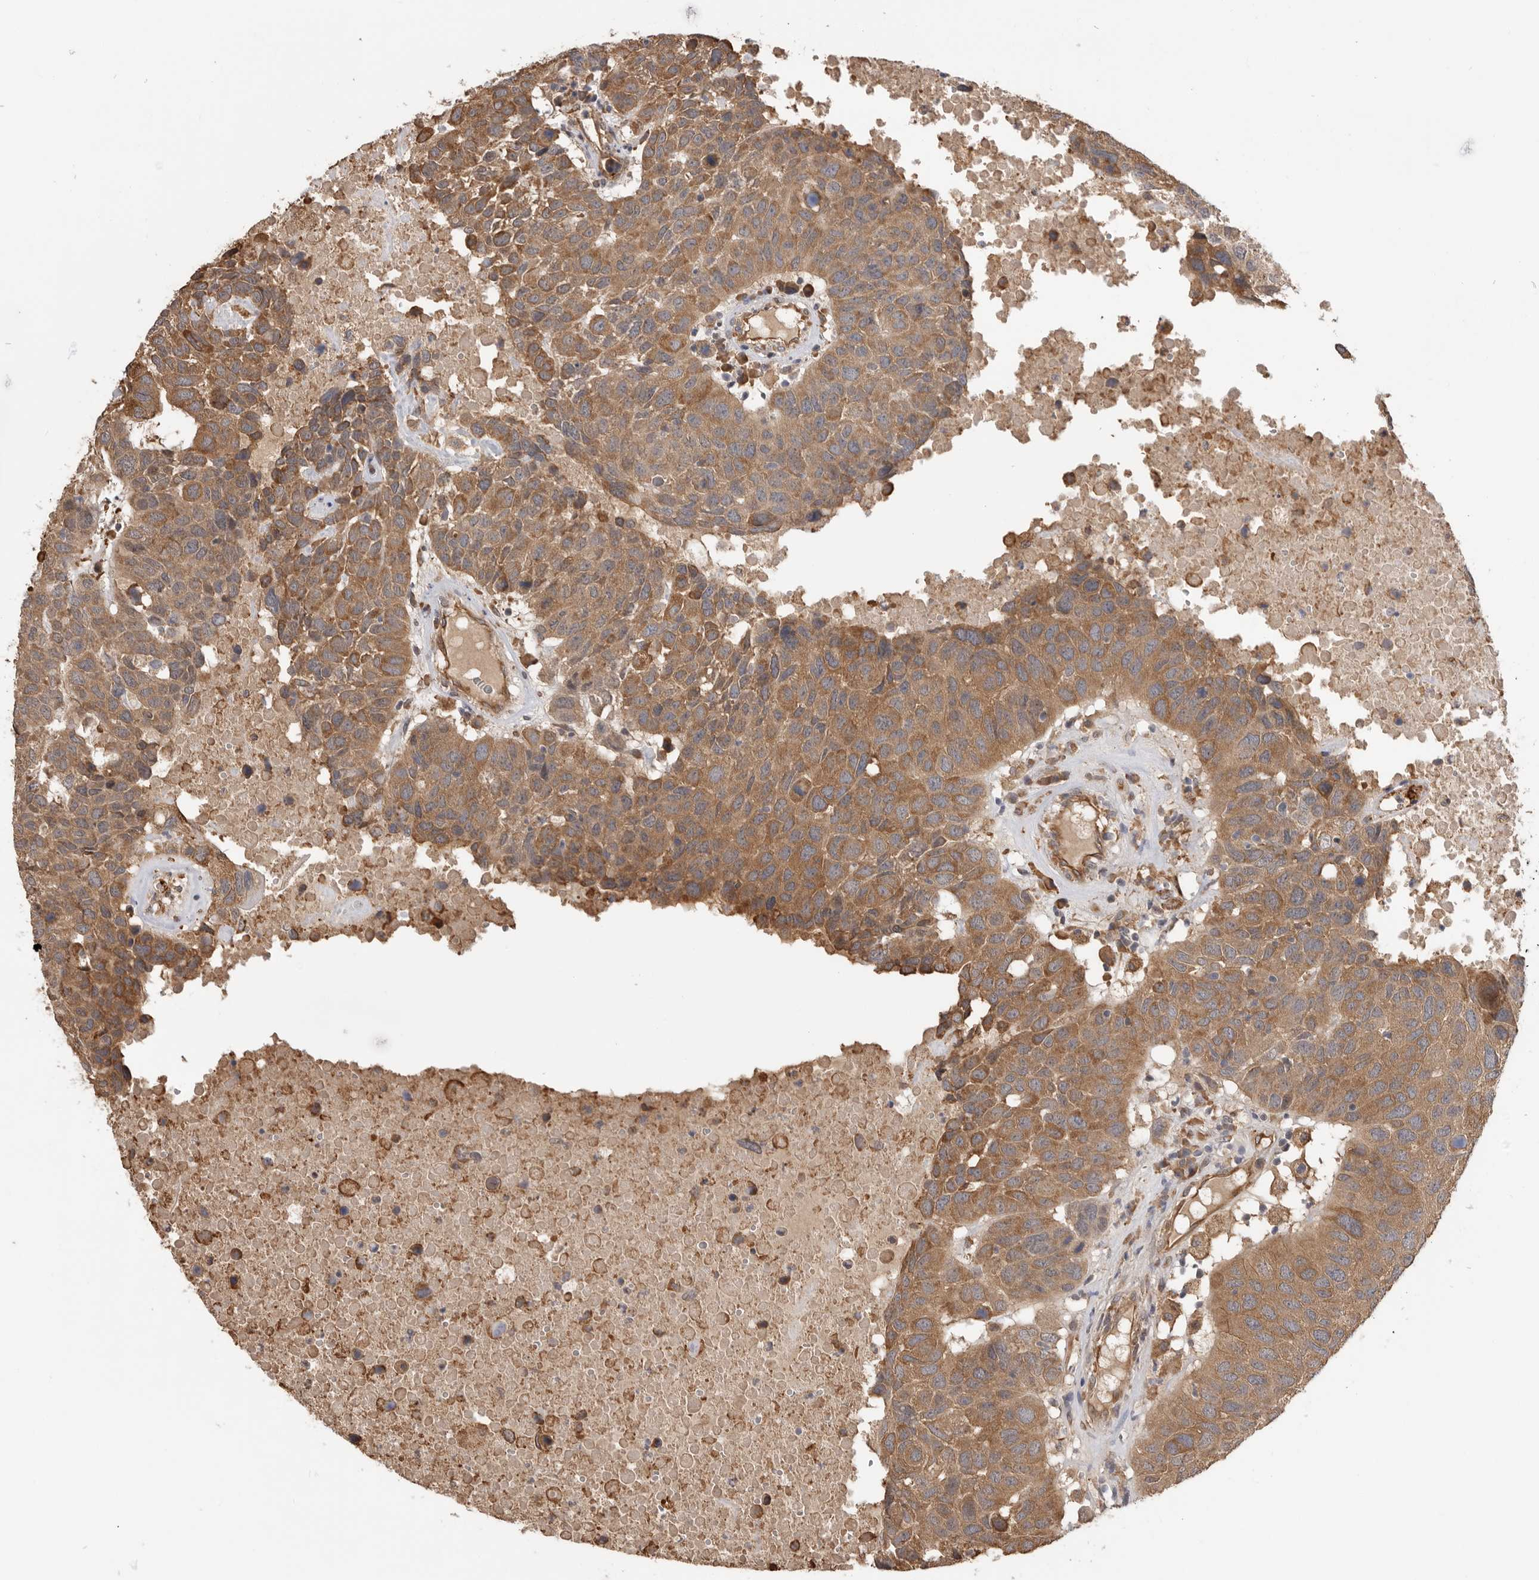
{"staining": {"intensity": "moderate", "quantity": ">75%", "location": "cytoplasmic/membranous"}, "tissue": "head and neck cancer", "cell_type": "Tumor cells", "image_type": "cancer", "snomed": [{"axis": "morphology", "description": "Squamous cell carcinoma, NOS"}, {"axis": "topography", "description": "Head-Neck"}], "caption": "Squamous cell carcinoma (head and neck) stained with DAB immunohistochemistry displays medium levels of moderate cytoplasmic/membranous staining in approximately >75% of tumor cells.", "gene": "CDC42BPB", "patient": {"sex": "male", "age": 66}}